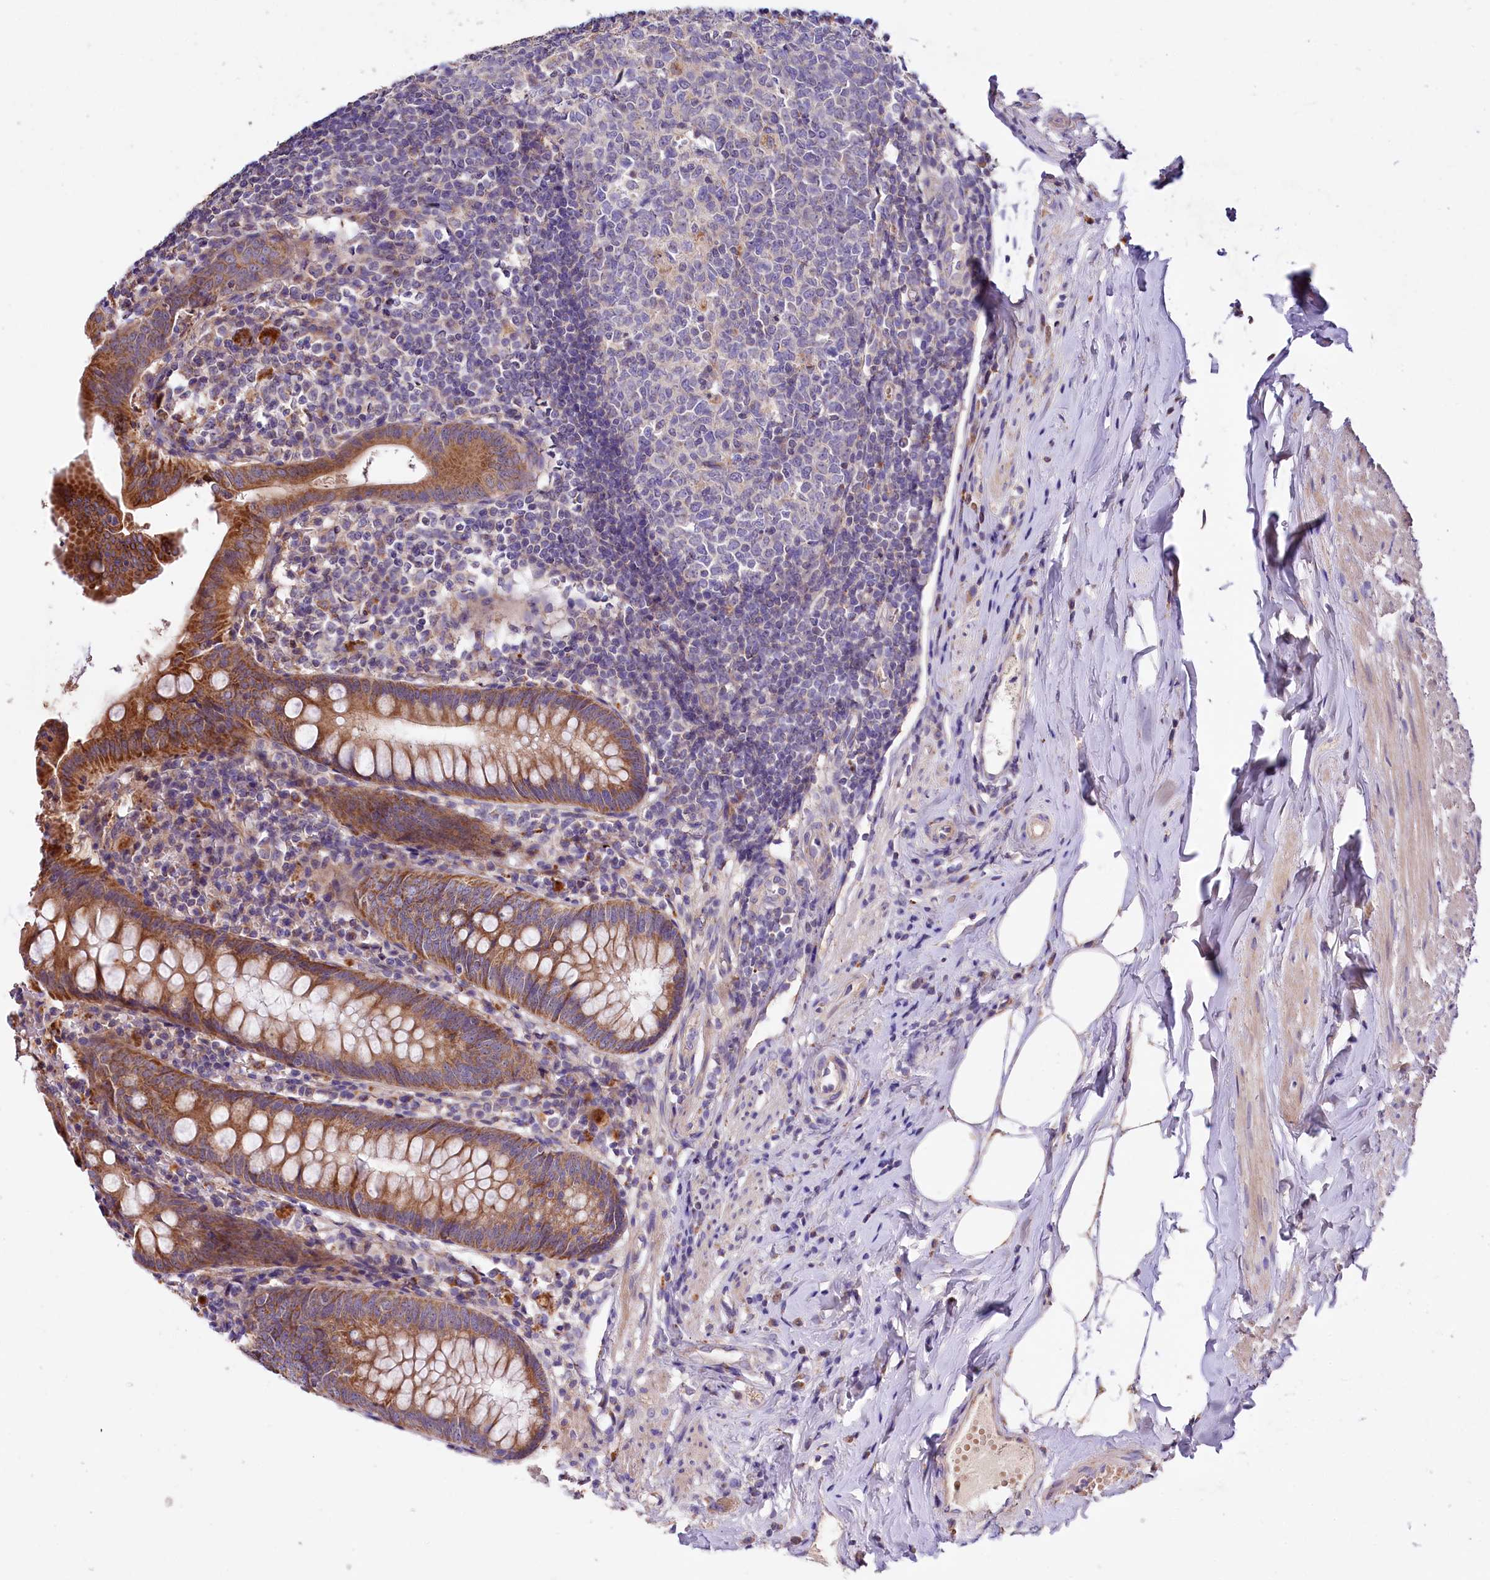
{"staining": {"intensity": "strong", "quantity": "25%-75%", "location": "cytoplasmic/membranous"}, "tissue": "appendix", "cell_type": "Glandular cells", "image_type": "normal", "snomed": [{"axis": "morphology", "description": "Normal tissue, NOS"}, {"axis": "topography", "description": "Appendix"}], "caption": "An image of human appendix stained for a protein demonstrates strong cytoplasmic/membranous brown staining in glandular cells. Immunohistochemistry (ihc) stains the protein of interest in brown and the nuclei are stained blue.", "gene": "ZNF45", "patient": {"sex": "female", "age": 54}}